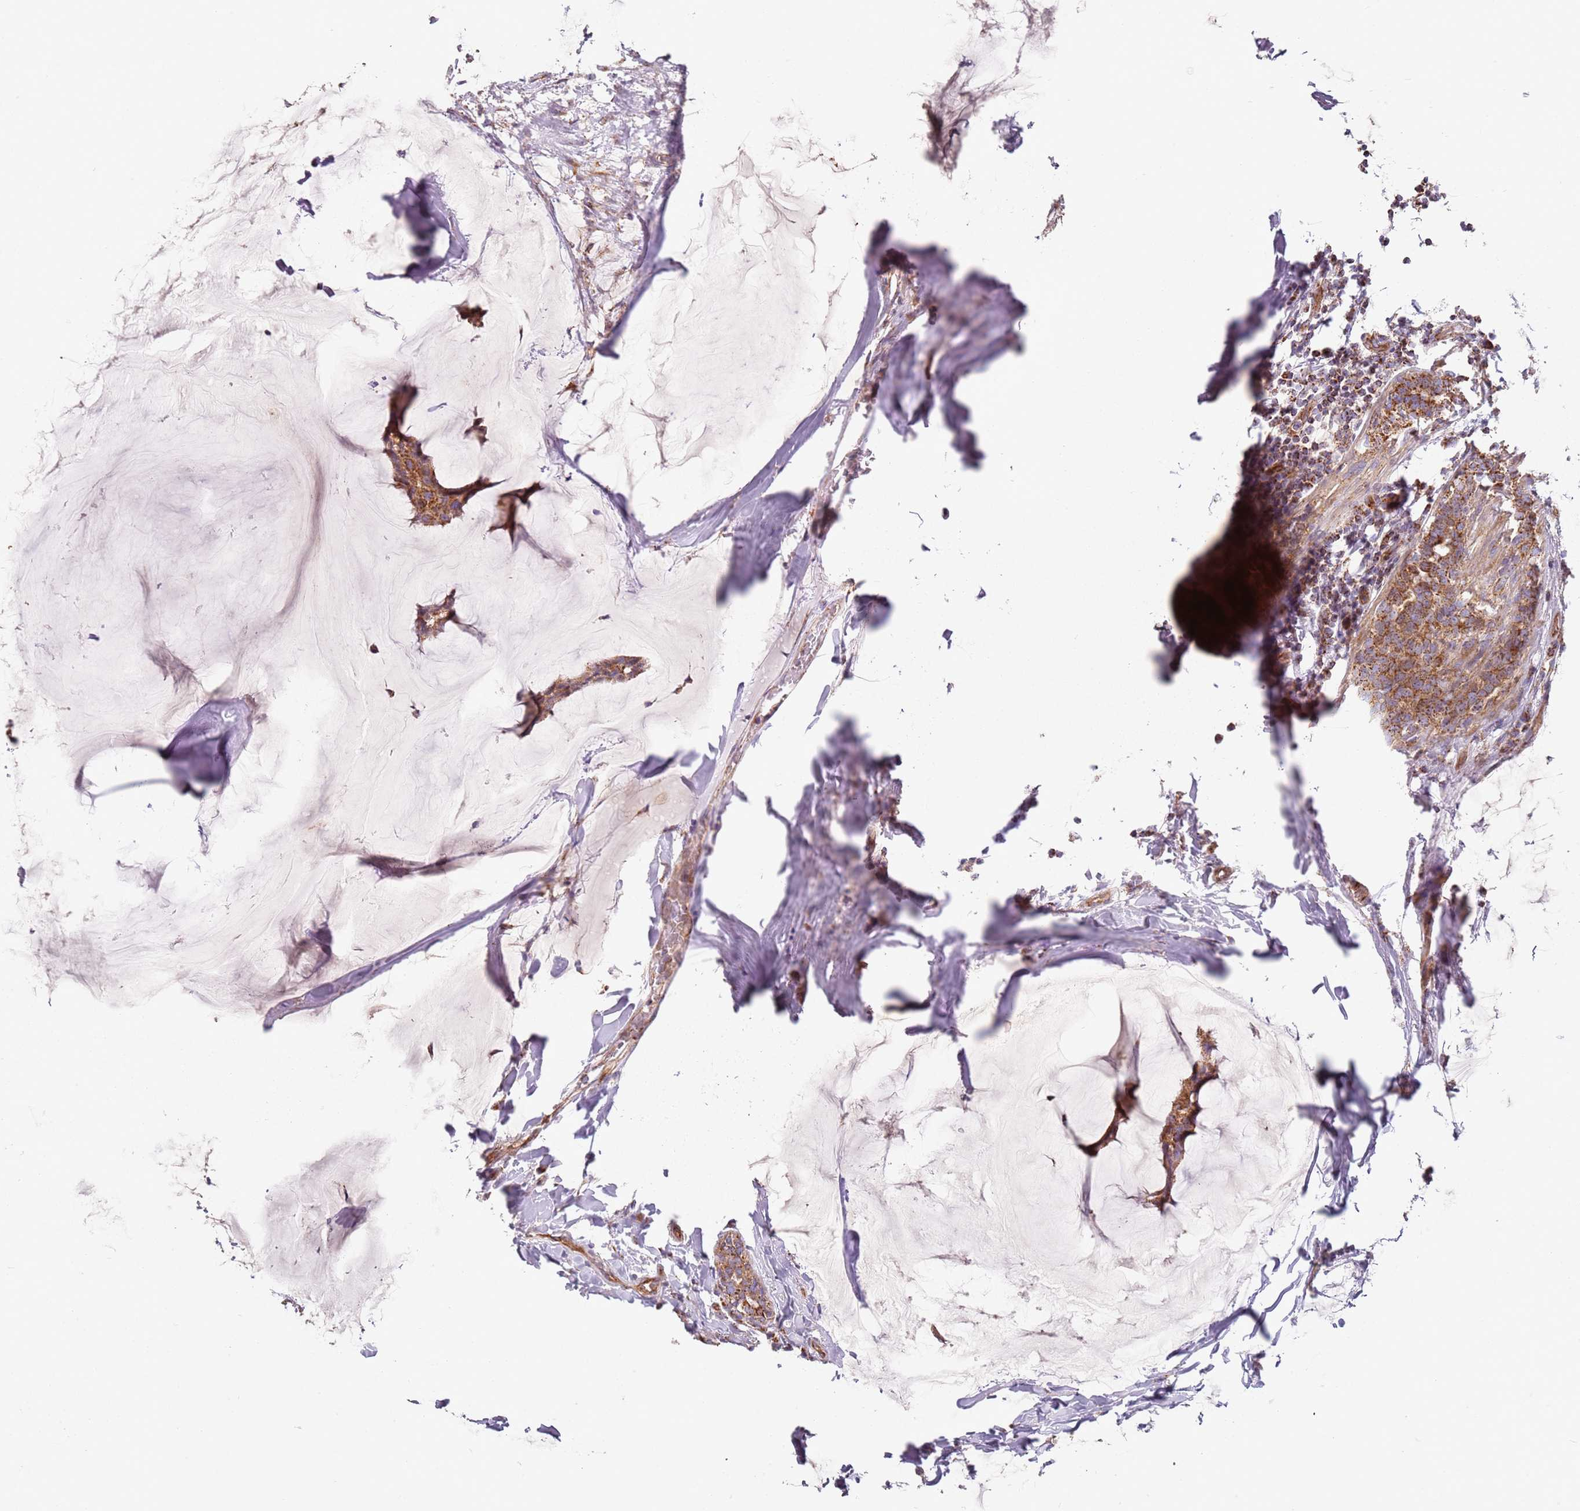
{"staining": {"intensity": "moderate", "quantity": ">75%", "location": "cytoplasmic/membranous"}, "tissue": "breast cancer", "cell_type": "Tumor cells", "image_type": "cancer", "snomed": [{"axis": "morphology", "description": "Duct carcinoma"}, {"axis": "topography", "description": "Breast"}], "caption": "Protein expression analysis of human intraductal carcinoma (breast) reveals moderate cytoplasmic/membranous staining in approximately >75% of tumor cells. Using DAB (brown) and hematoxylin (blue) stains, captured at high magnification using brightfield microscopy.", "gene": "ALS2", "patient": {"sex": "female", "age": 93}}